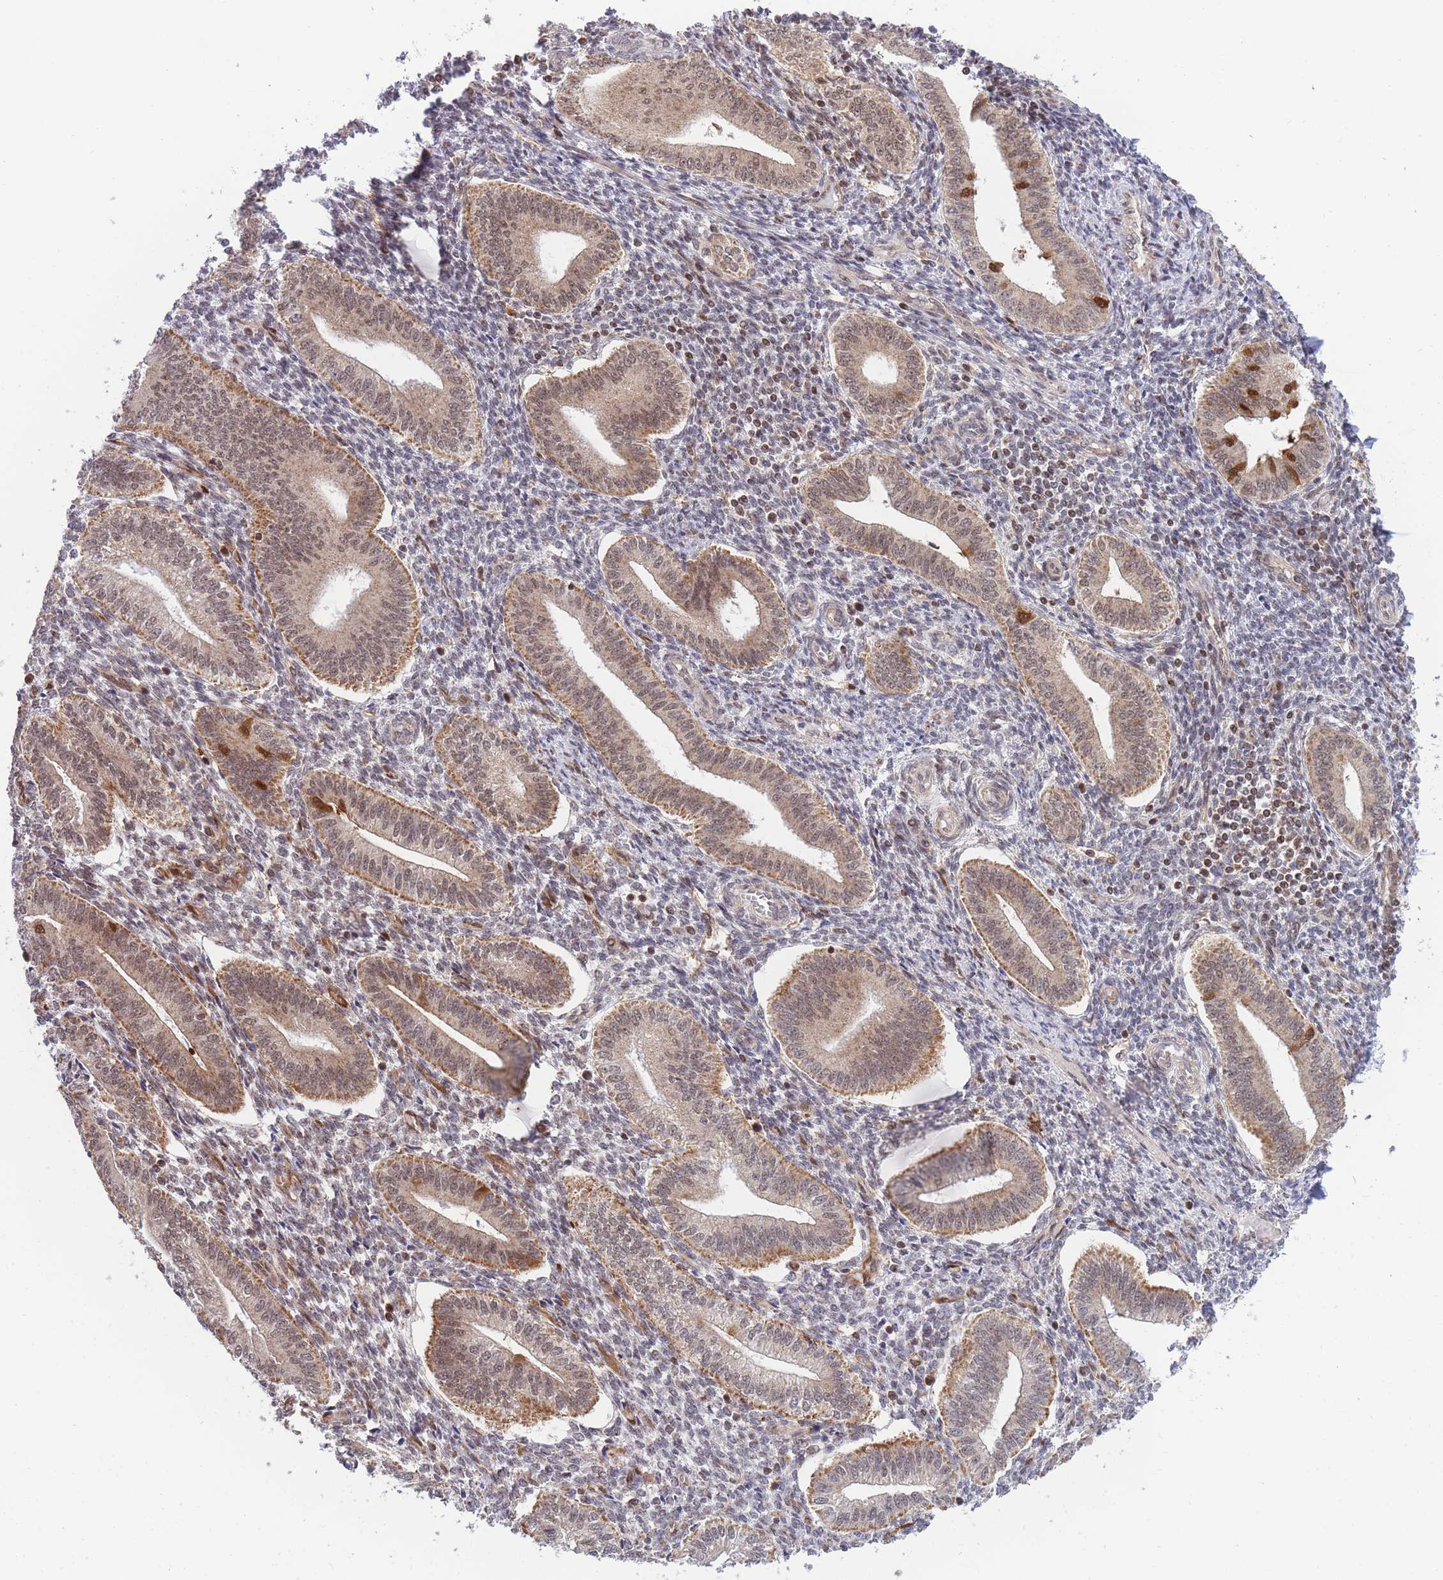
{"staining": {"intensity": "weak", "quantity": "<25%", "location": "nuclear"}, "tissue": "endometrium", "cell_type": "Cells in endometrial stroma", "image_type": "normal", "snomed": [{"axis": "morphology", "description": "Normal tissue, NOS"}, {"axis": "topography", "description": "Endometrium"}], "caption": "Cells in endometrial stroma are negative for protein expression in unremarkable human endometrium. Nuclei are stained in blue.", "gene": "BOD1L1", "patient": {"sex": "female", "age": 34}}